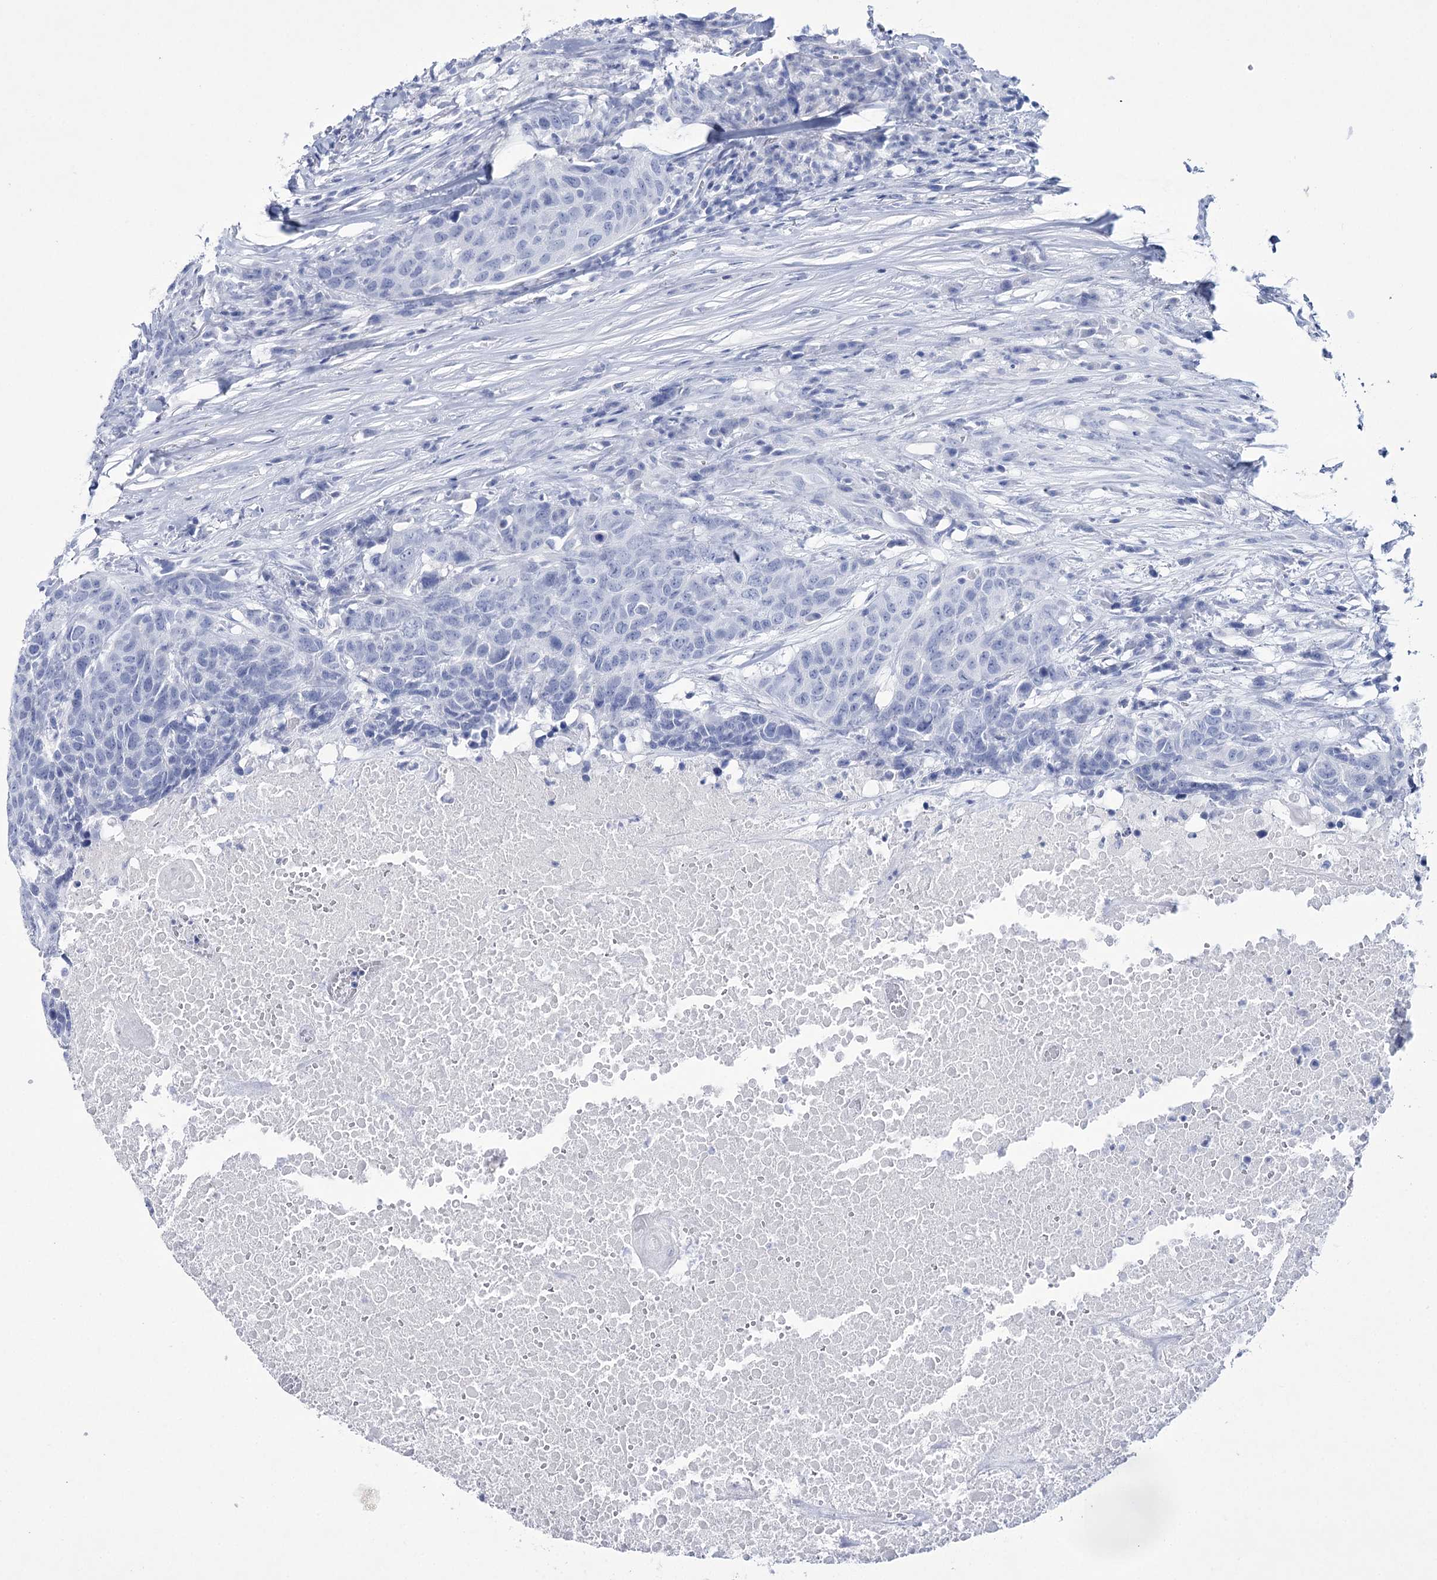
{"staining": {"intensity": "negative", "quantity": "none", "location": "none"}, "tissue": "head and neck cancer", "cell_type": "Tumor cells", "image_type": "cancer", "snomed": [{"axis": "morphology", "description": "Squamous cell carcinoma, NOS"}, {"axis": "topography", "description": "Head-Neck"}], "caption": "High power microscopy micrograph of an immunohistochemistry micrograph of head and neck cancer, revealing no significant positivity in tumor cells.", "gene": "RNF186", "patient": {"sex": "male", "age": 66}}